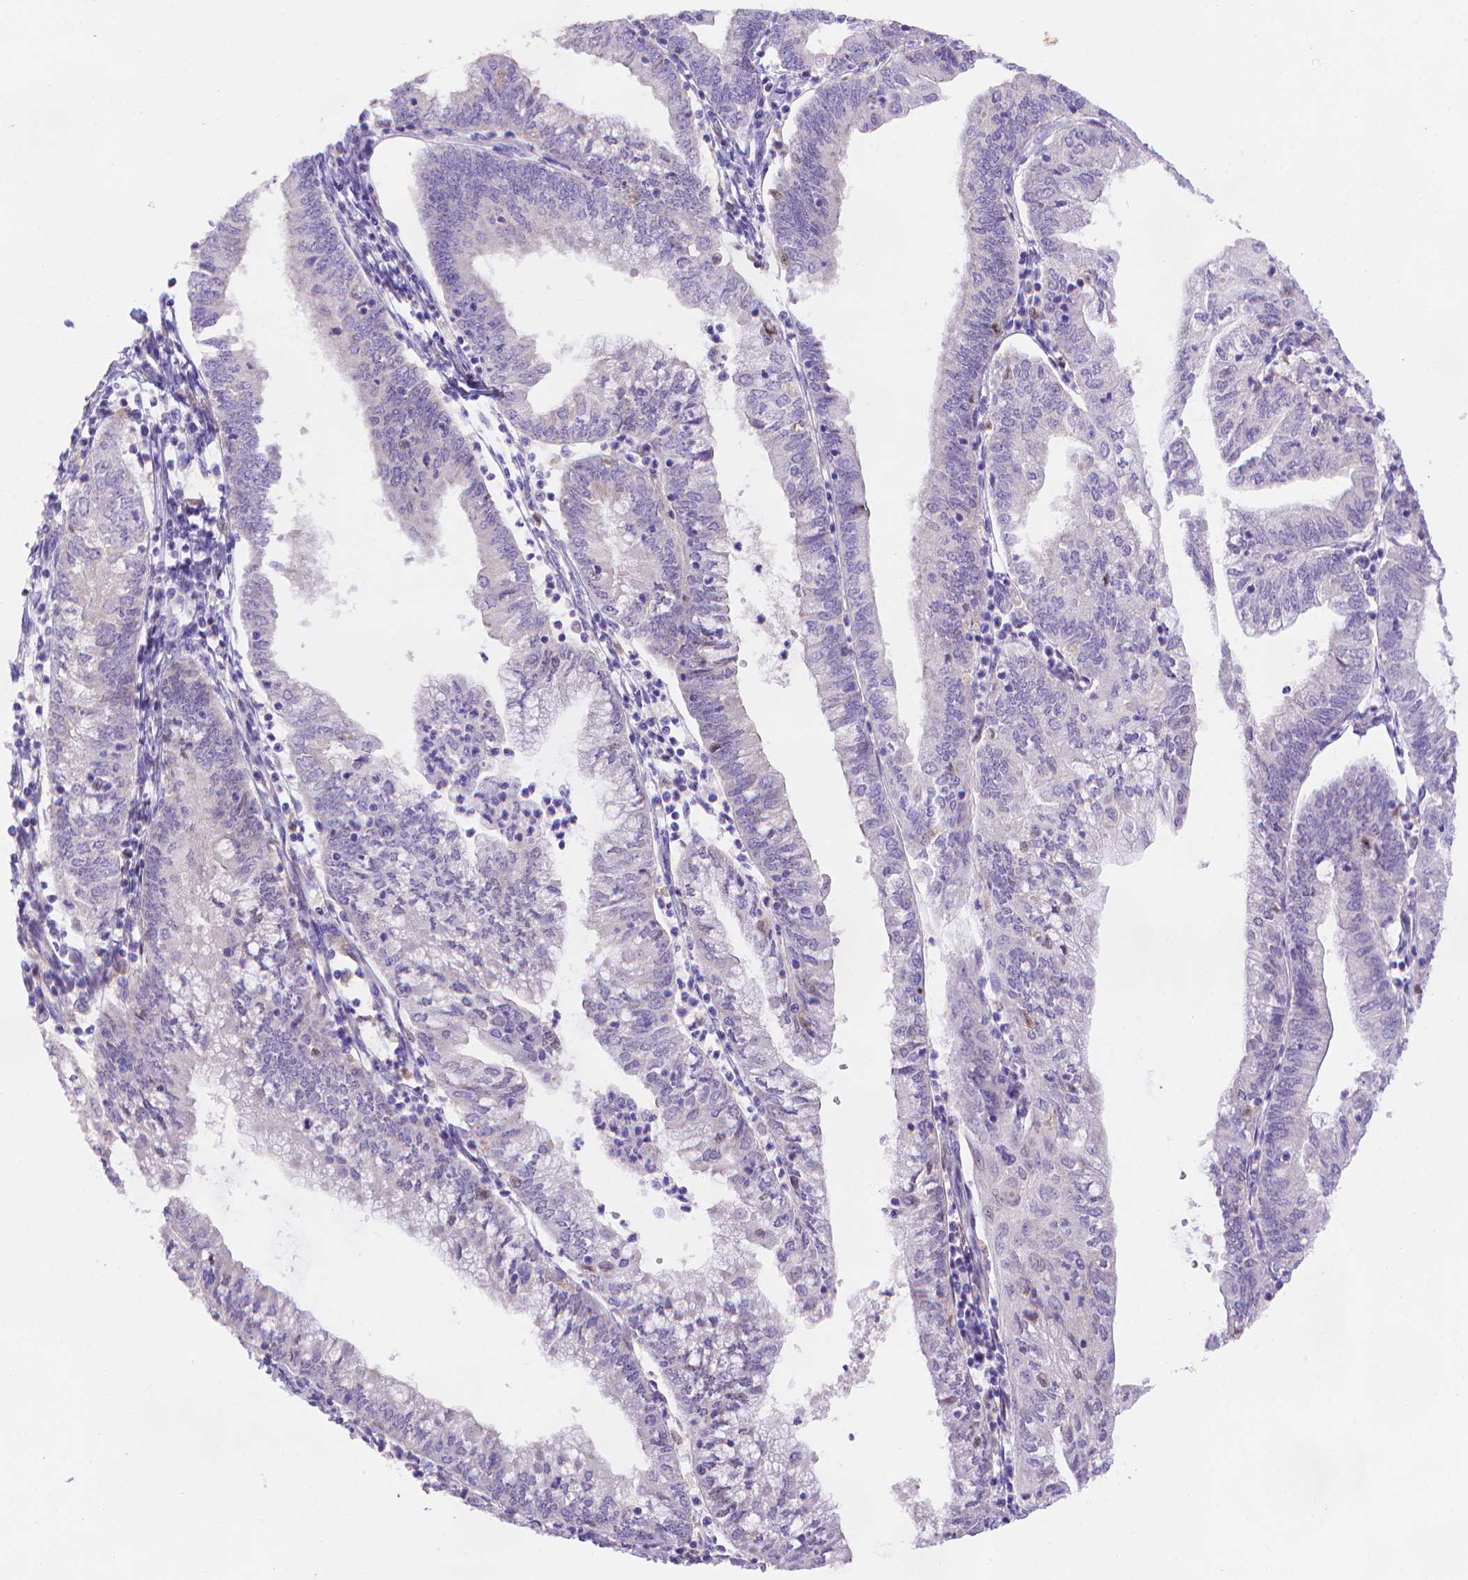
{"staining": {"intensity": "negative", "quantity": "none", "location": "none"}, "tissue": "endometrial cancer", "cell_type": "Tumor cells", "image_type": "cancer", "snomed": [{"axis": "morphology", "description": "Adenocarcinoma, NOS"}, {"axis": "topography", "description": "Endometrium"}], "caption": "Protein analysis of endometrial adenocarcinoma demonstrates no significant staining in tumor cells.", "gene": "FGD2", "patient": {"sex": "female", "age": 55}}